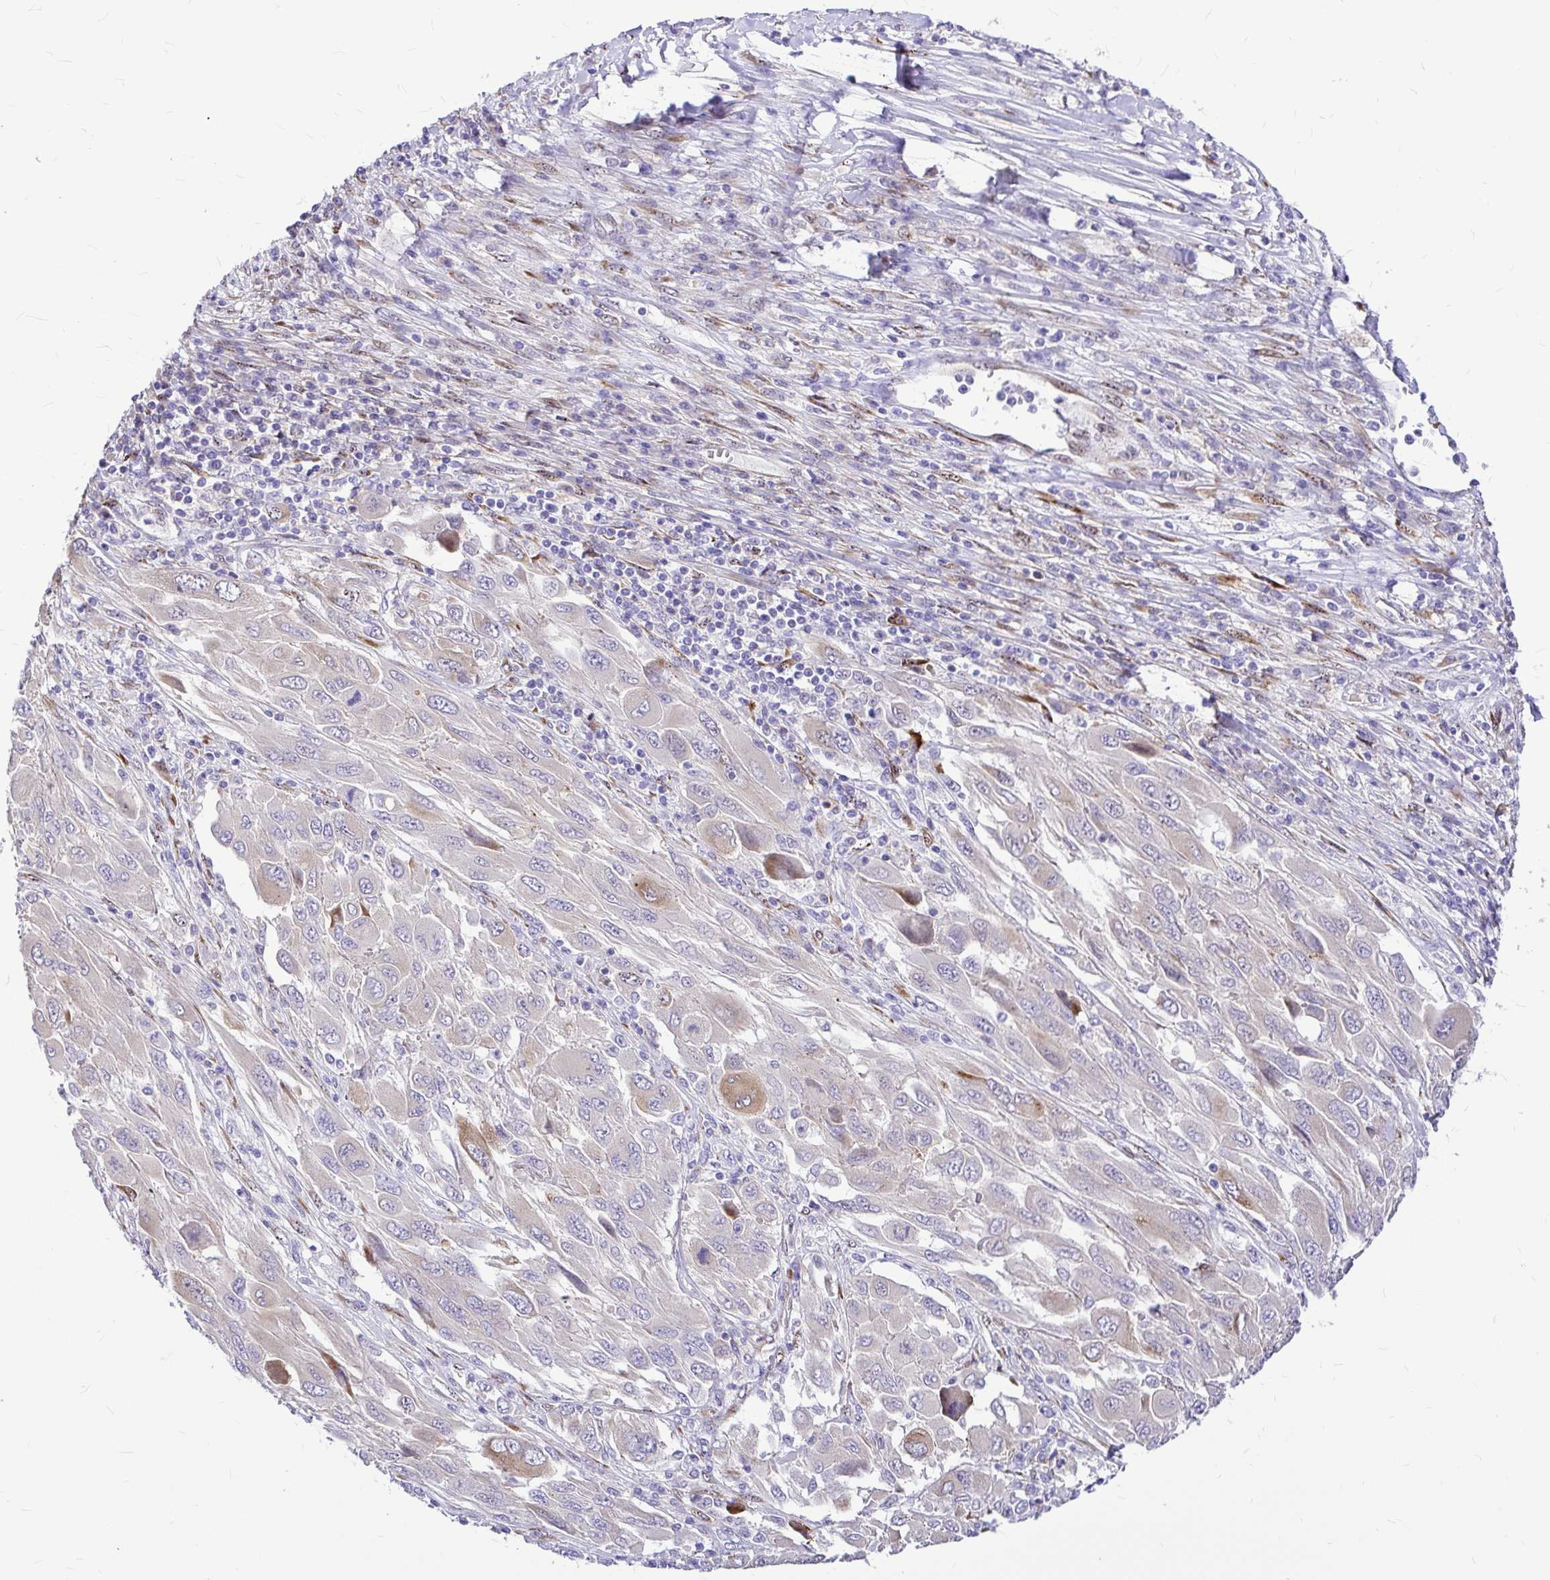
{"staining": {"intensity": "weak", "quantity": "<25%", "location": "cytoplasmic/membranous"}, "tissue": "melanoma", "cell_type": "Tumor cells", "image_type": "cancer", "snomed": [{"axis": "morphology", "description": "Malignant melanoma, NOS"}, {"axis": "topography", "description": "Skin"}], "caption": "Tumor cells are negative for protein expression in human melanoma.", "gene": "GABBR2", "patient": {"sex": "female", "age": 91}}